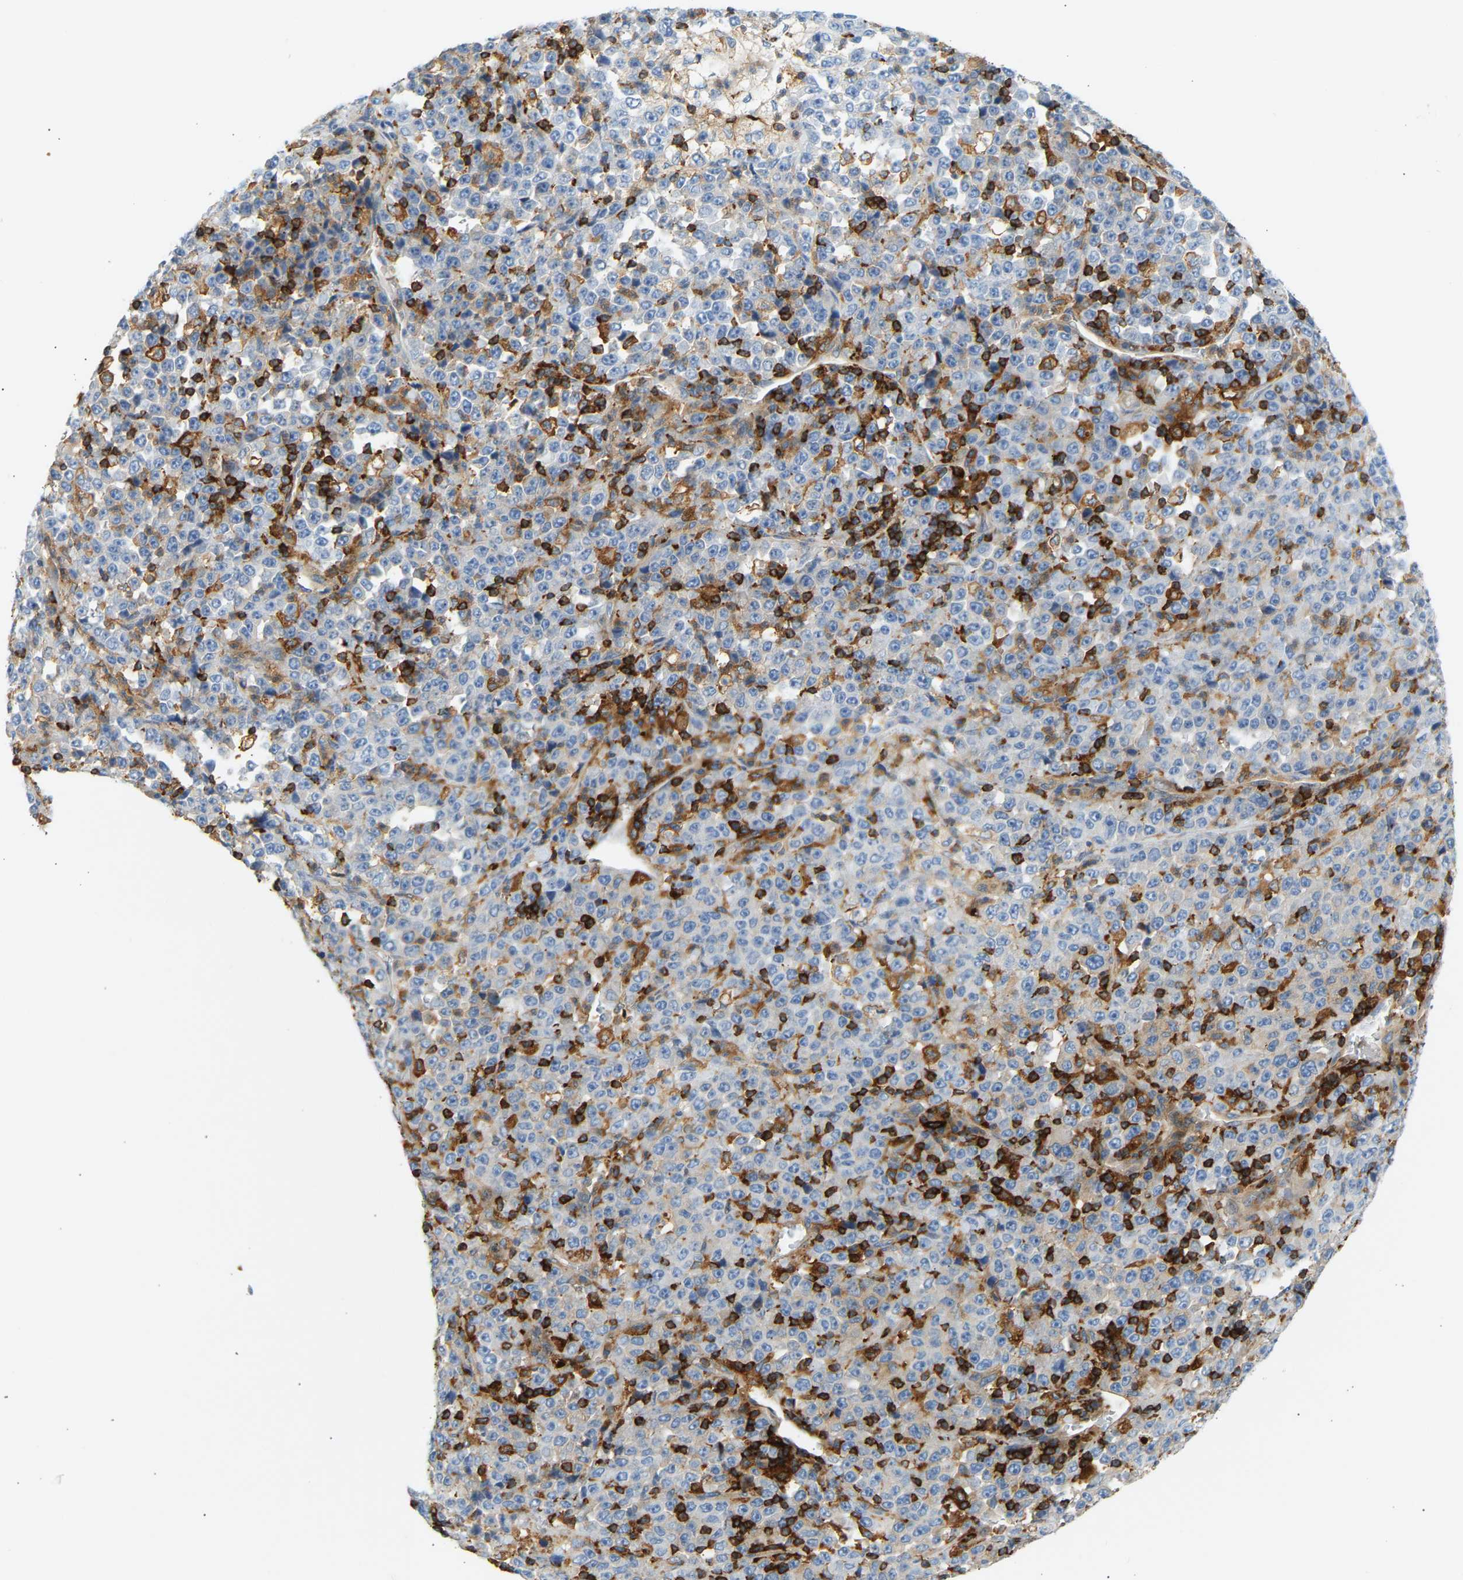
{"staining": {"intensity": "negative", "quantity": "none", "location": "none"}, "tissue": "stomach cancer", "cell_type": "Tumor cells", "image_type": "cancer", "snomed": [{"axis": "morphology", "description": "Normal tissue, NOS"}, {"axis": "morphology", "description": "Adenocarcinoma, NOS"}, {"axis": "topography", "description": "Stomach, upper"}, {"axis": "topography", "description": "Stomach"}], "caption": "Human stomach adenocarcinoma stained for a protein using immunohistochemistry displays no positivity in tumor cells.", "gene": "FNBP1", "patient": {"sex": "male", "age": 59}}